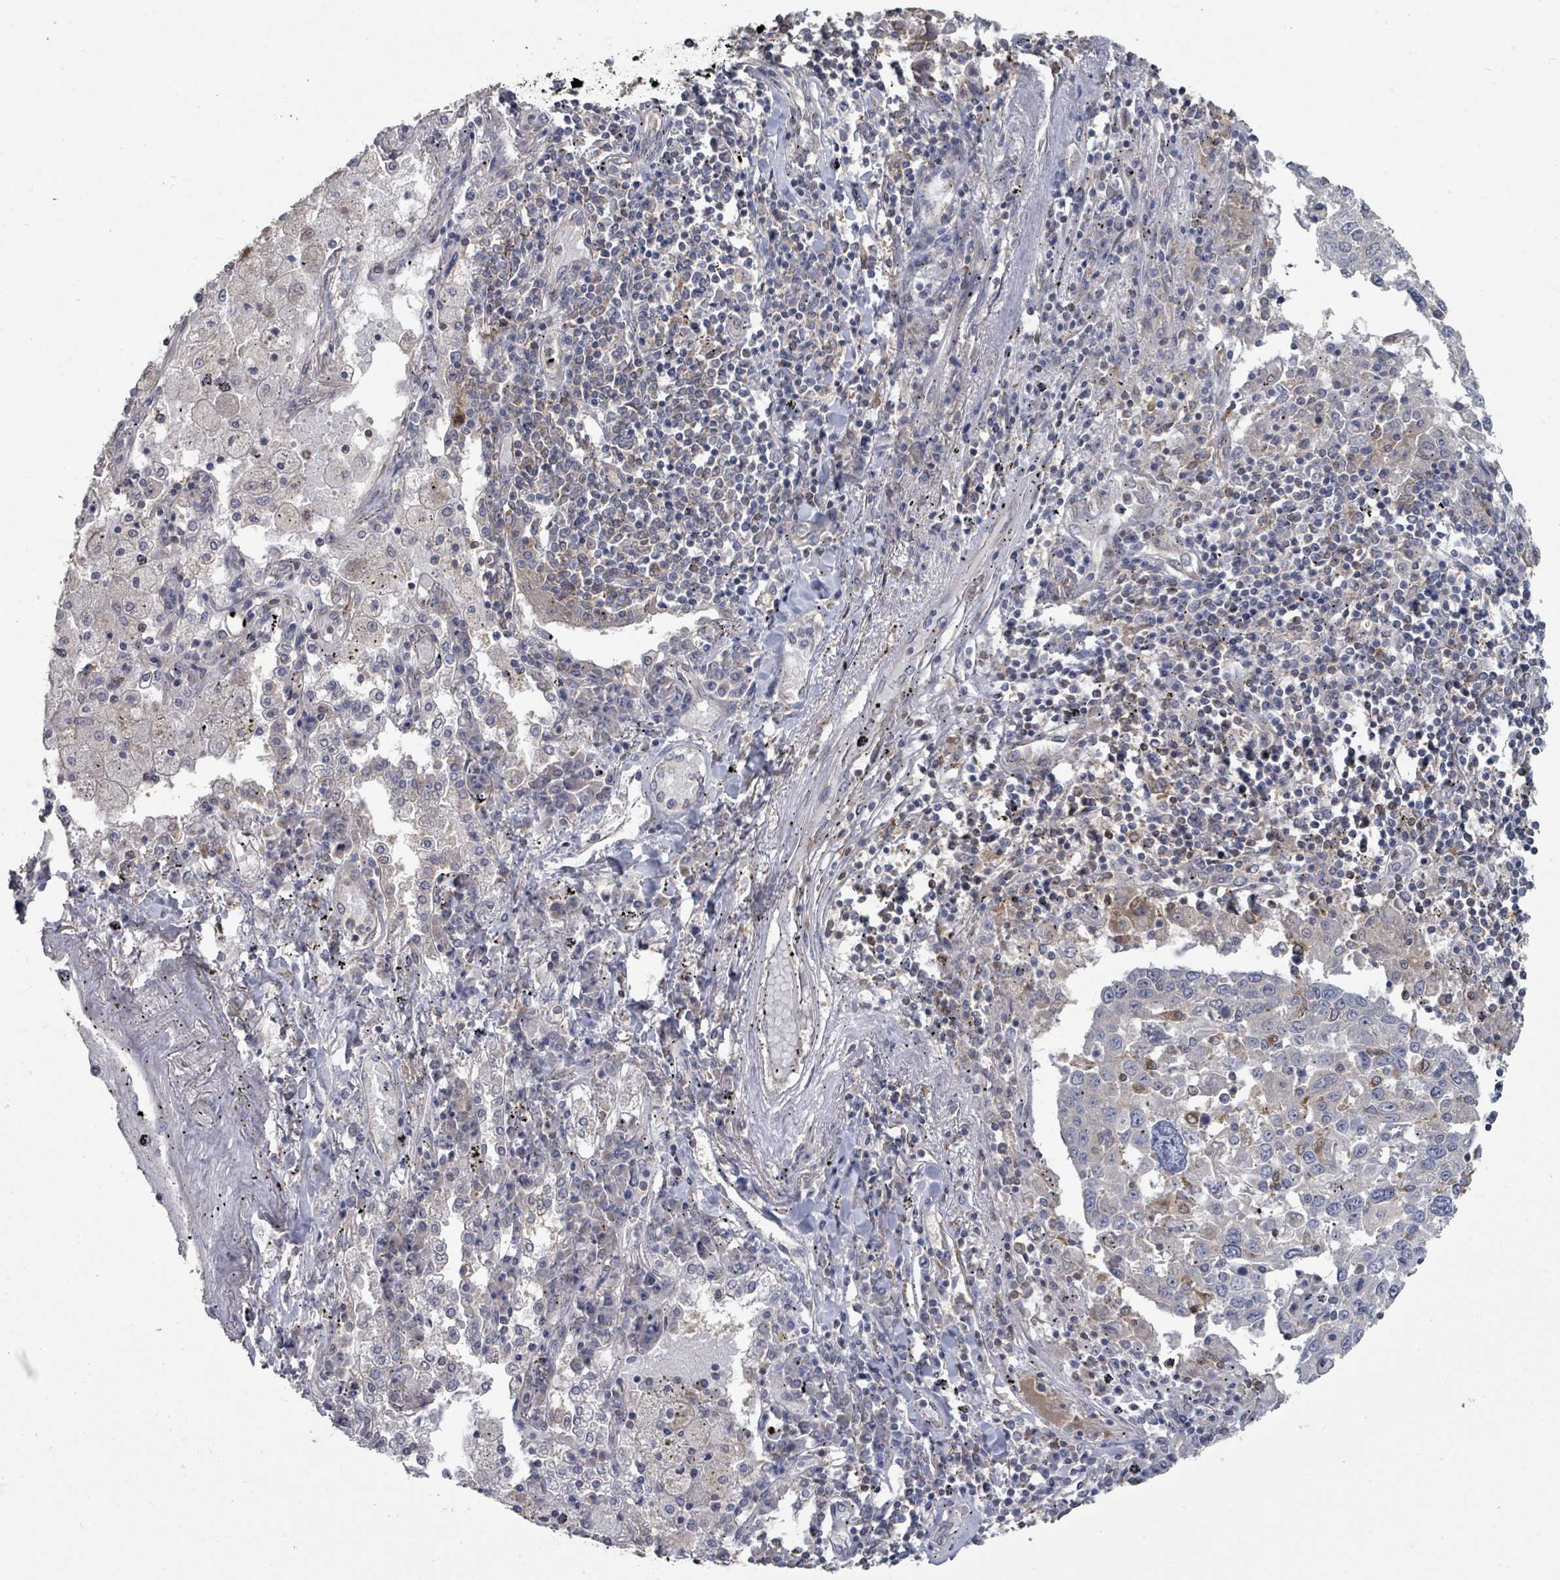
{"staining": {"intensity": "negative", "quantity": "none", "location": "none"}, "tissue": "lung cancer", "cell_type": "Tumor cells", "image_type": "cancer", "snomed": [{"axis": "morphology", "description": "Squamous cell carcinoma, NOS"}, {"axis": "topography", "description": "Lung"}], "caption": "This is an immunohistochemistry photomicrograph of squamous cell carcinoma (lung). There is no positivity in tumor cells.", "gene": "SLC9A7", "patient": {"sex": "male", "age": 65}}